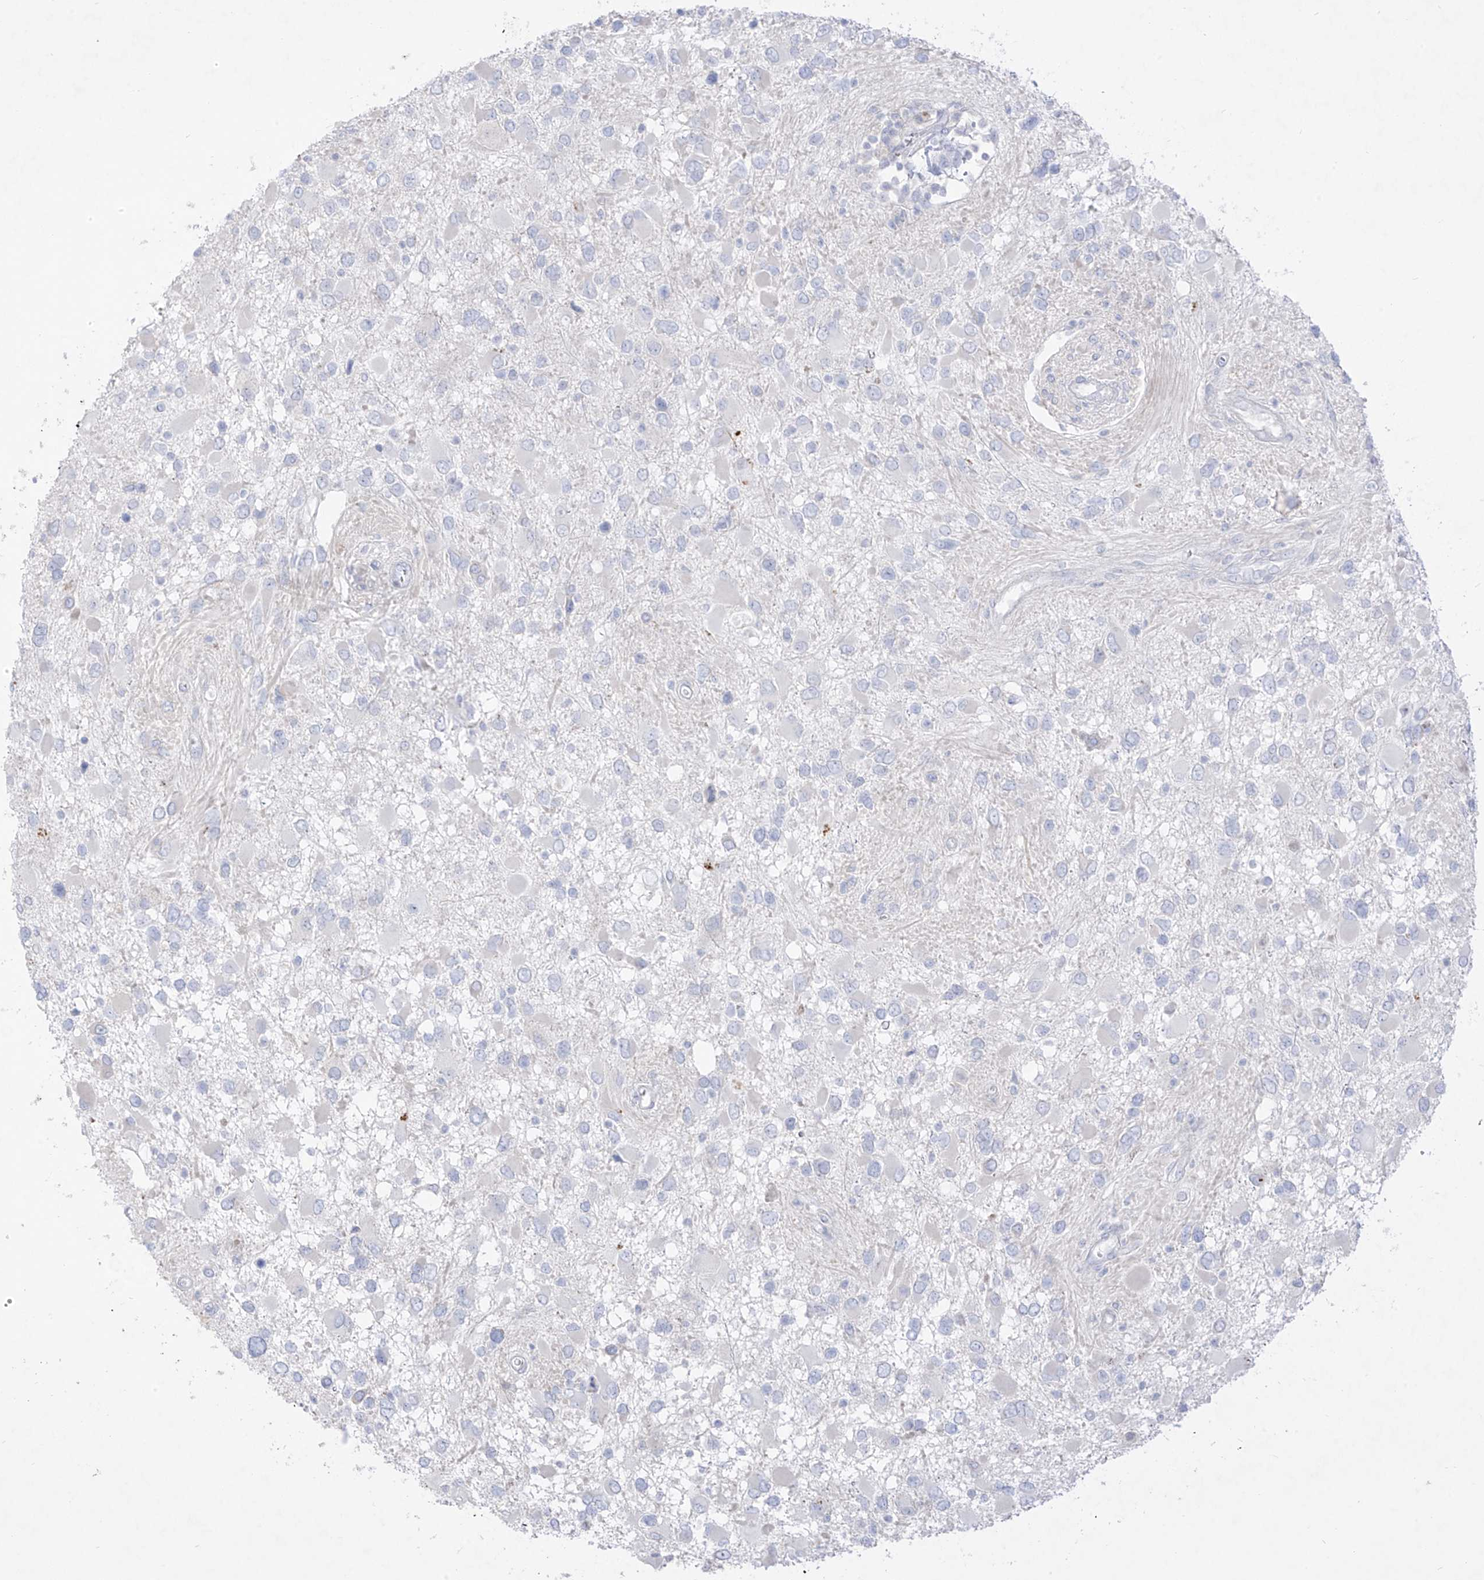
{"staining": {"intensity": "negative", "quantity": "none", "location": "none"}, "tissue": "glioma", "cell_type": "Tumor cells", "image_type": "cancer", "snomed": [{"axis": "morphology", "description": "Glioma, malignant, High grade"}, {"axis": "topography", "description": "Brain"}], "caption": "Malignant glioma (high-grade) was stained to show a protein in brown. There is no significant expression in tumor cells.", "gene": "TGM4", "patient": {"sex": "male", "age": 53}}